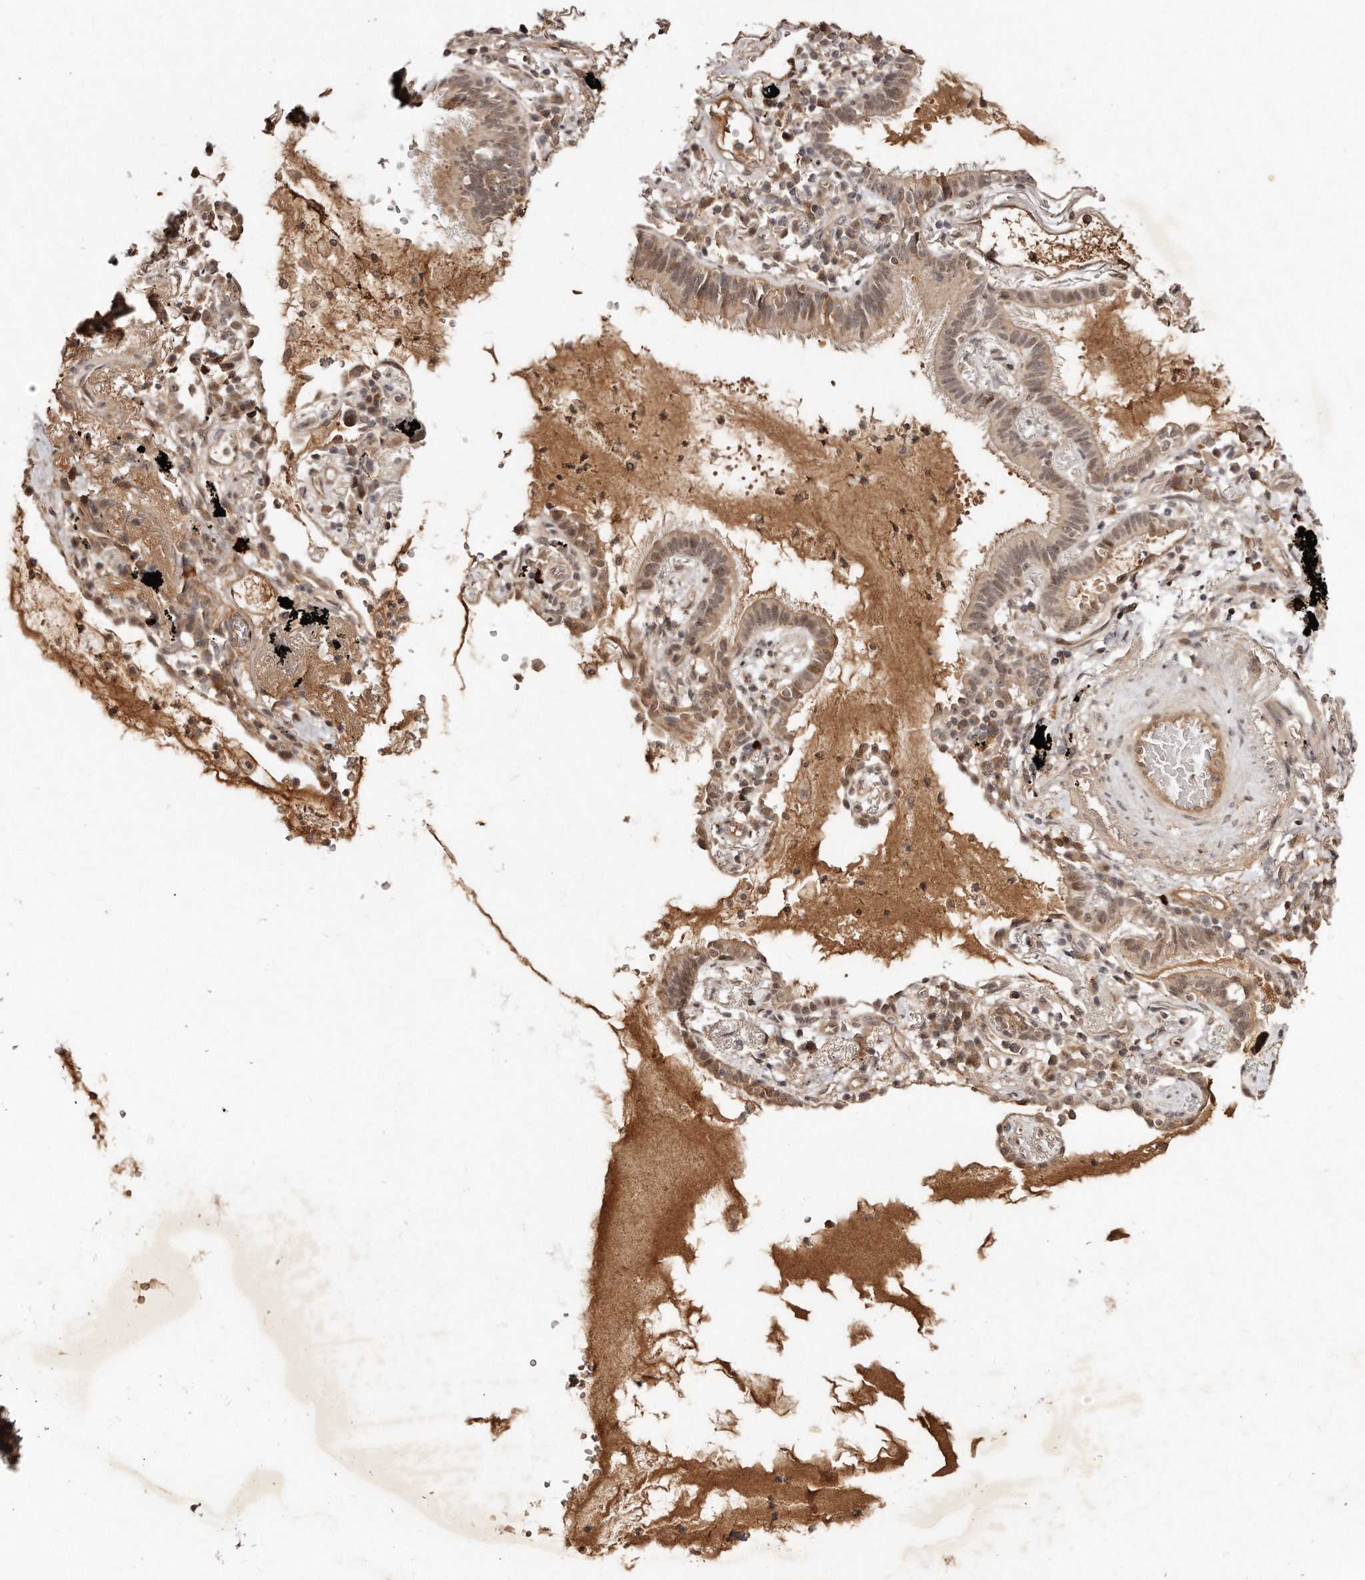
{"staining": {"intensity": "moderate", "quantity": ">75%", "location": "cytoplasmic/membranous,nuclear"}, "tissue": "lung cancer", "cell_type": "Tumor cells", "image_type": "cancer", "snomed": [{"axis": "morphology", "description": "Adenocarcinoma, NOS"}, {"axis": "topography", "description": "Lung"}], "caption": "The immunohistochemical stain shows moderate cytoplasmic/membranous and nuclear staining in tumor cells of lung cancer (adenocarcinoma) tissue. The staining was performed using DAB, with brown indicating positive protein expression. Nuclei are stained blue with hematoxylin.", "gene": "SOX4", "patient": {"sex": "female", "age": 70}}